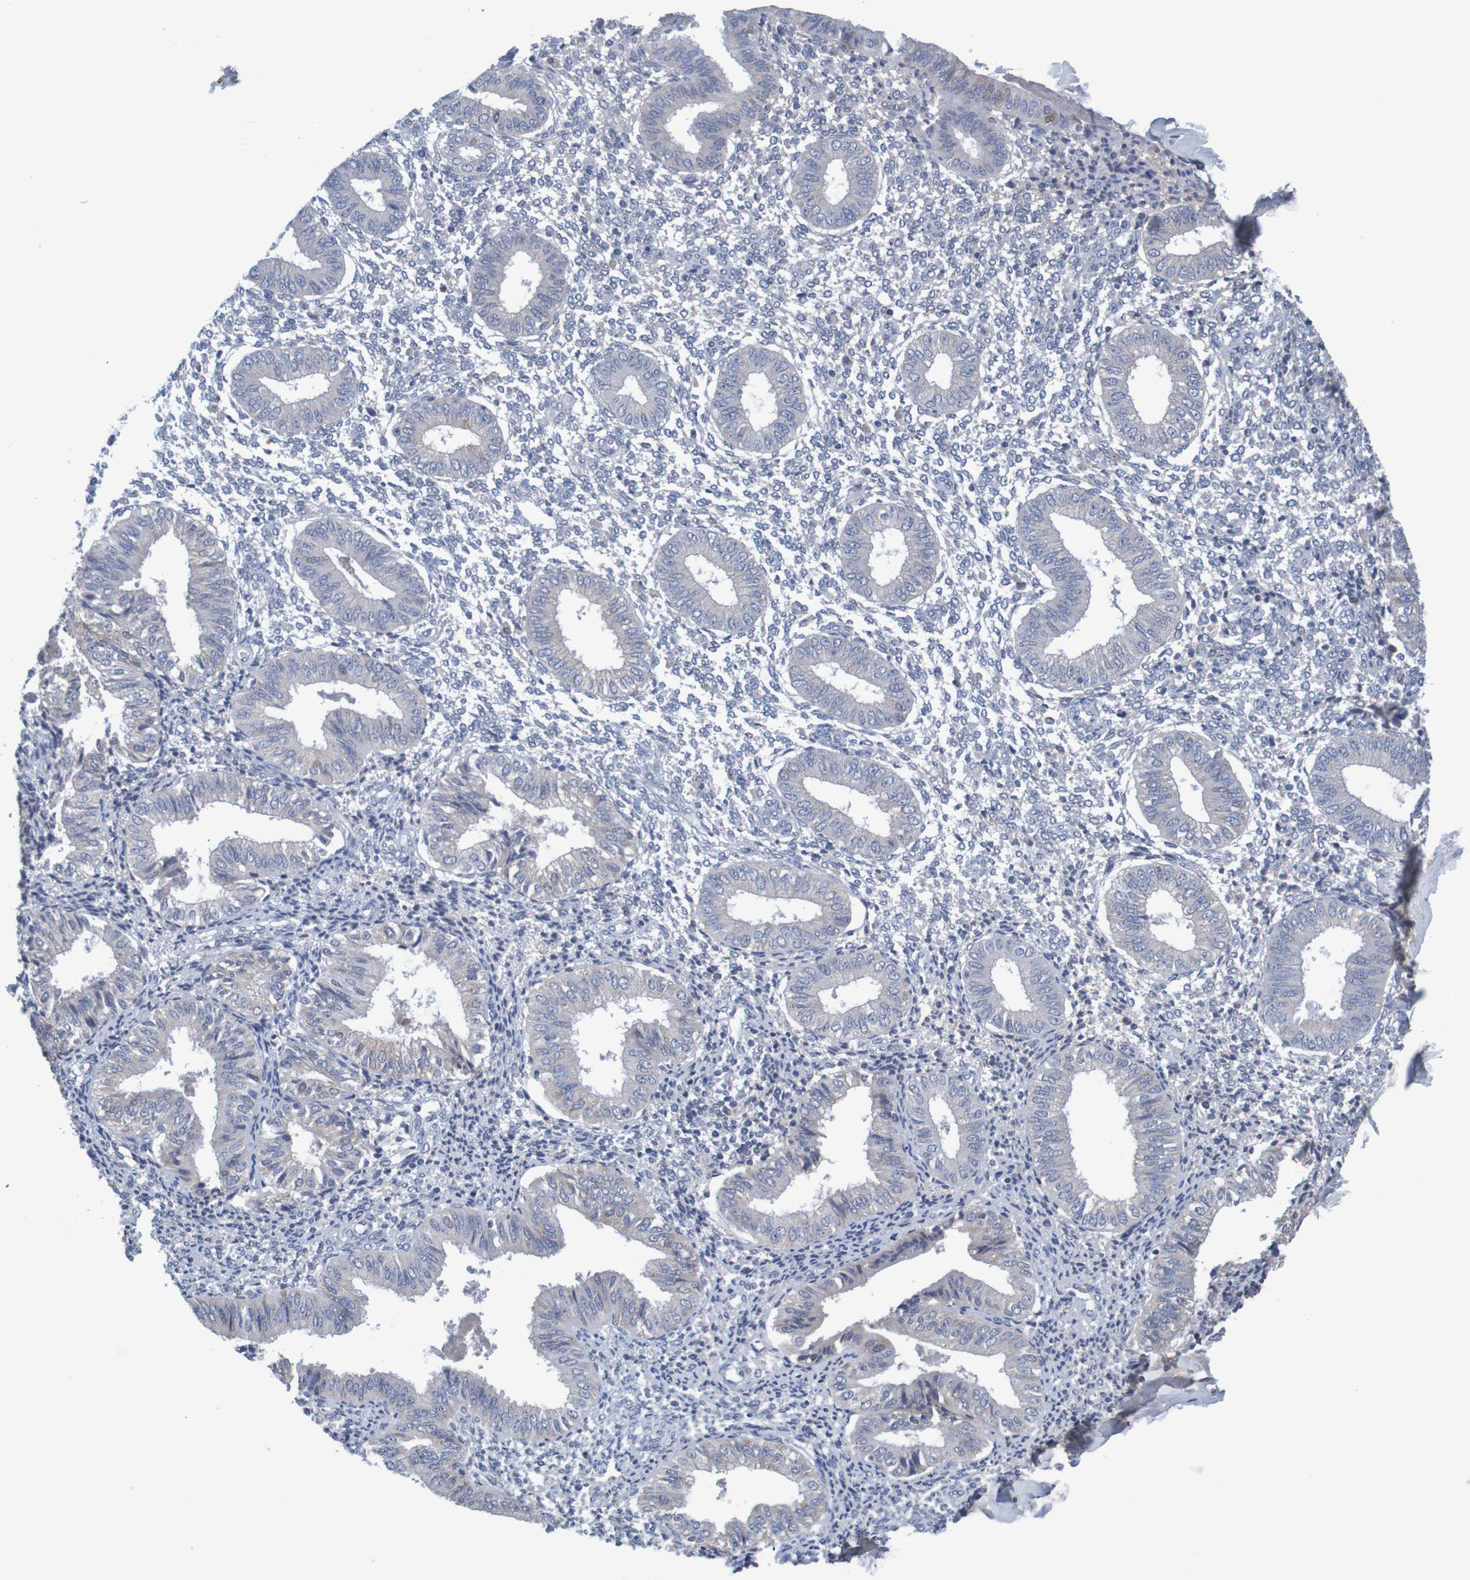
{"staining": {"intensity": "weak", "quantity": "<25%", "location": "cytoplasmic/membranous"}, "tissue": "endometrium", "cell_type": "Cells in endometrial stroma", "image_type": "normal", "snomed": [{"axis": "morphology", "description": "Normal tissue, NOS"}, {"axis": "topography", "description": "Endometrium"}], "caption": "Micrograph shows no protein staining in cells in endometrial stroma of benign endometrium.", "gene": "LTA", "patient": {"sex": "female", "age": 50}}